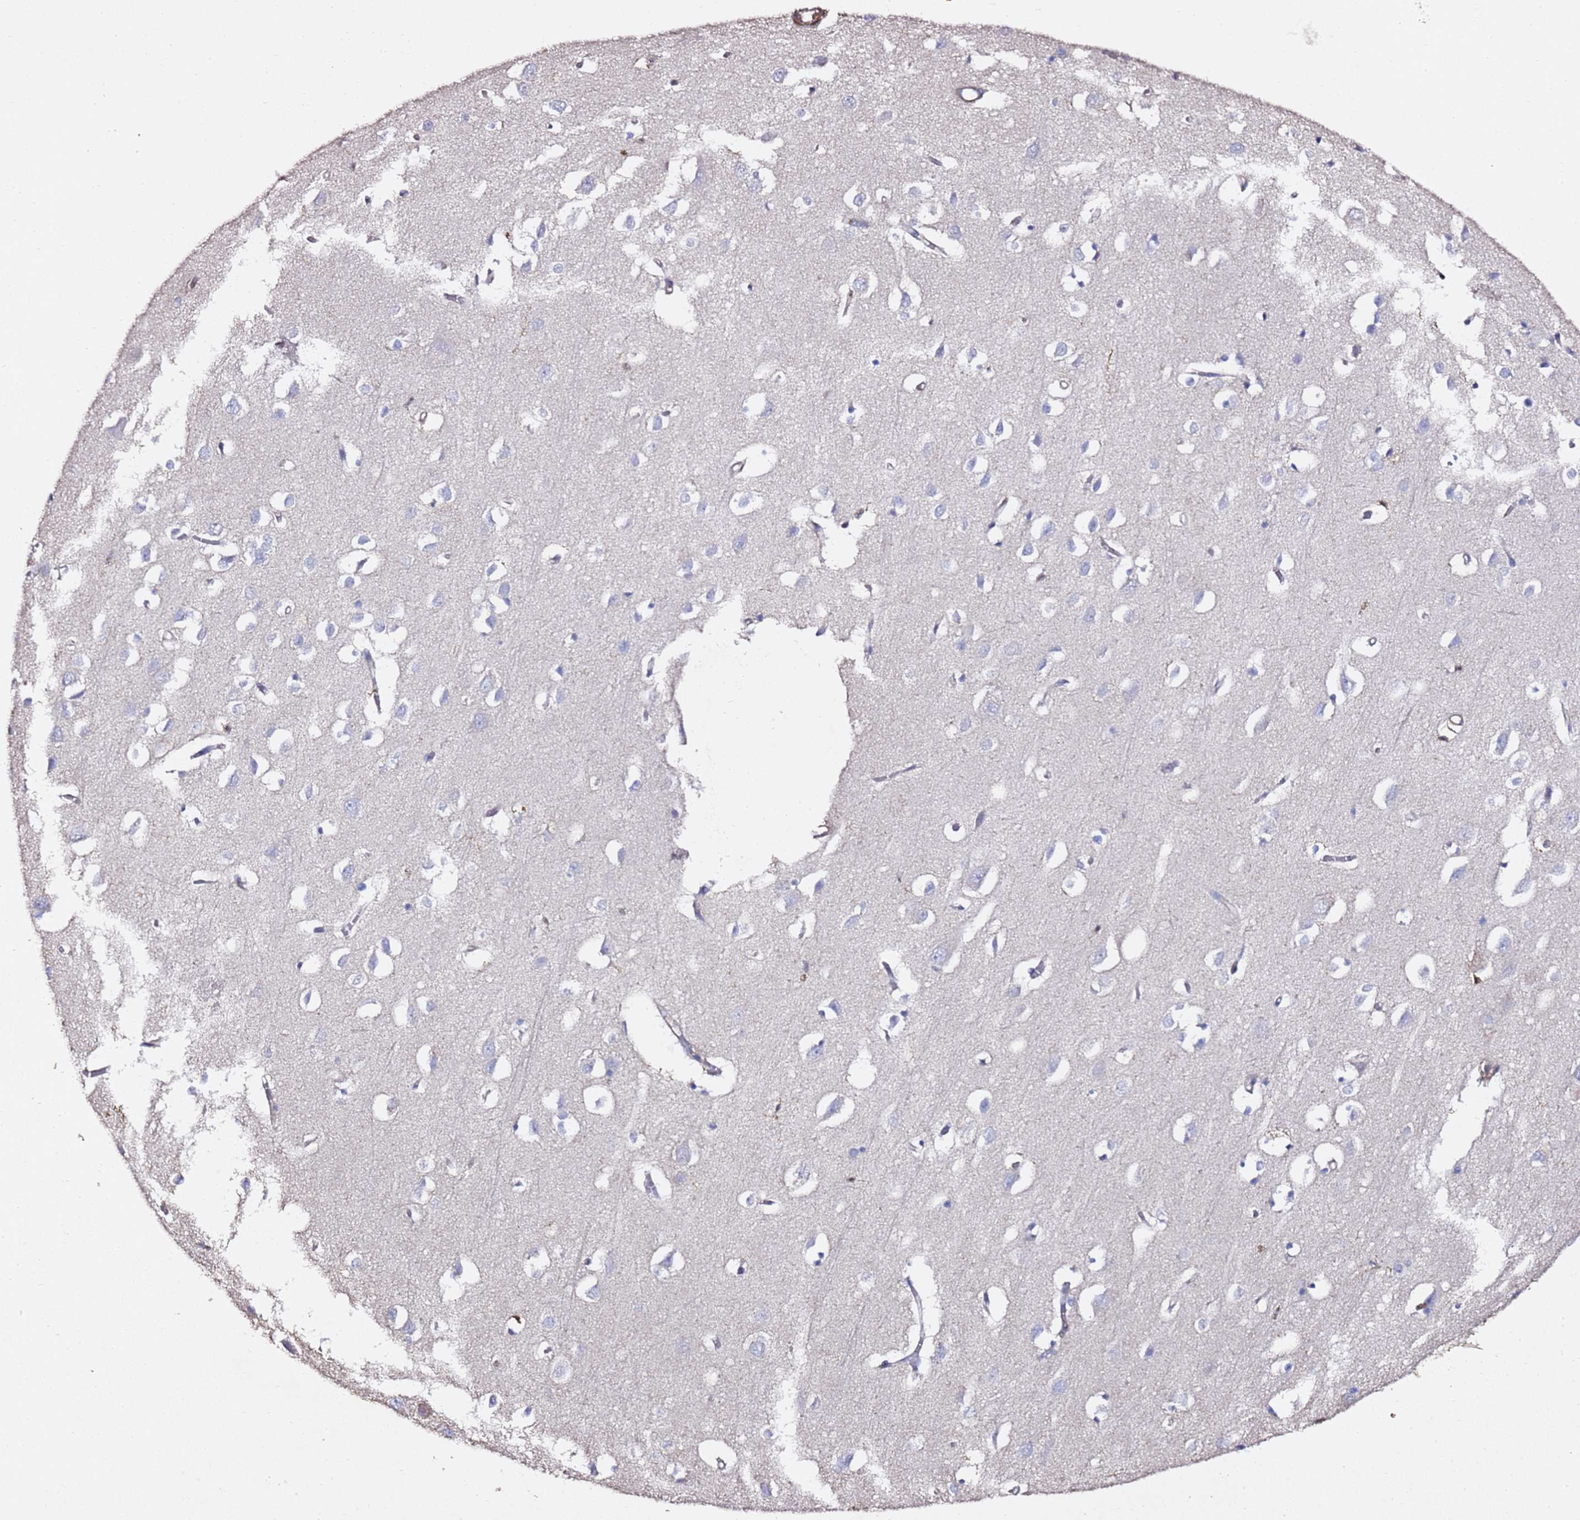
{"staining": {"intensity": "negative", "quantity": "none", "location": "none"}, "tissue": "cerebral cortex", "cell_type": "Endothelial cells", "image_type": "normal", "snomed": [{"axis": "morphology", "description": "Normal tissue, NOS"}, {"axis": "topography", "description": "Cerebral cortex"}], "caption": "IHC micrograph of benign cerebral cortex stained for a protein (brown), which reveals no expression in endothelial cells.", "gene": "ZFP36L2", "patient": {"sex": "female", "age": 64}}